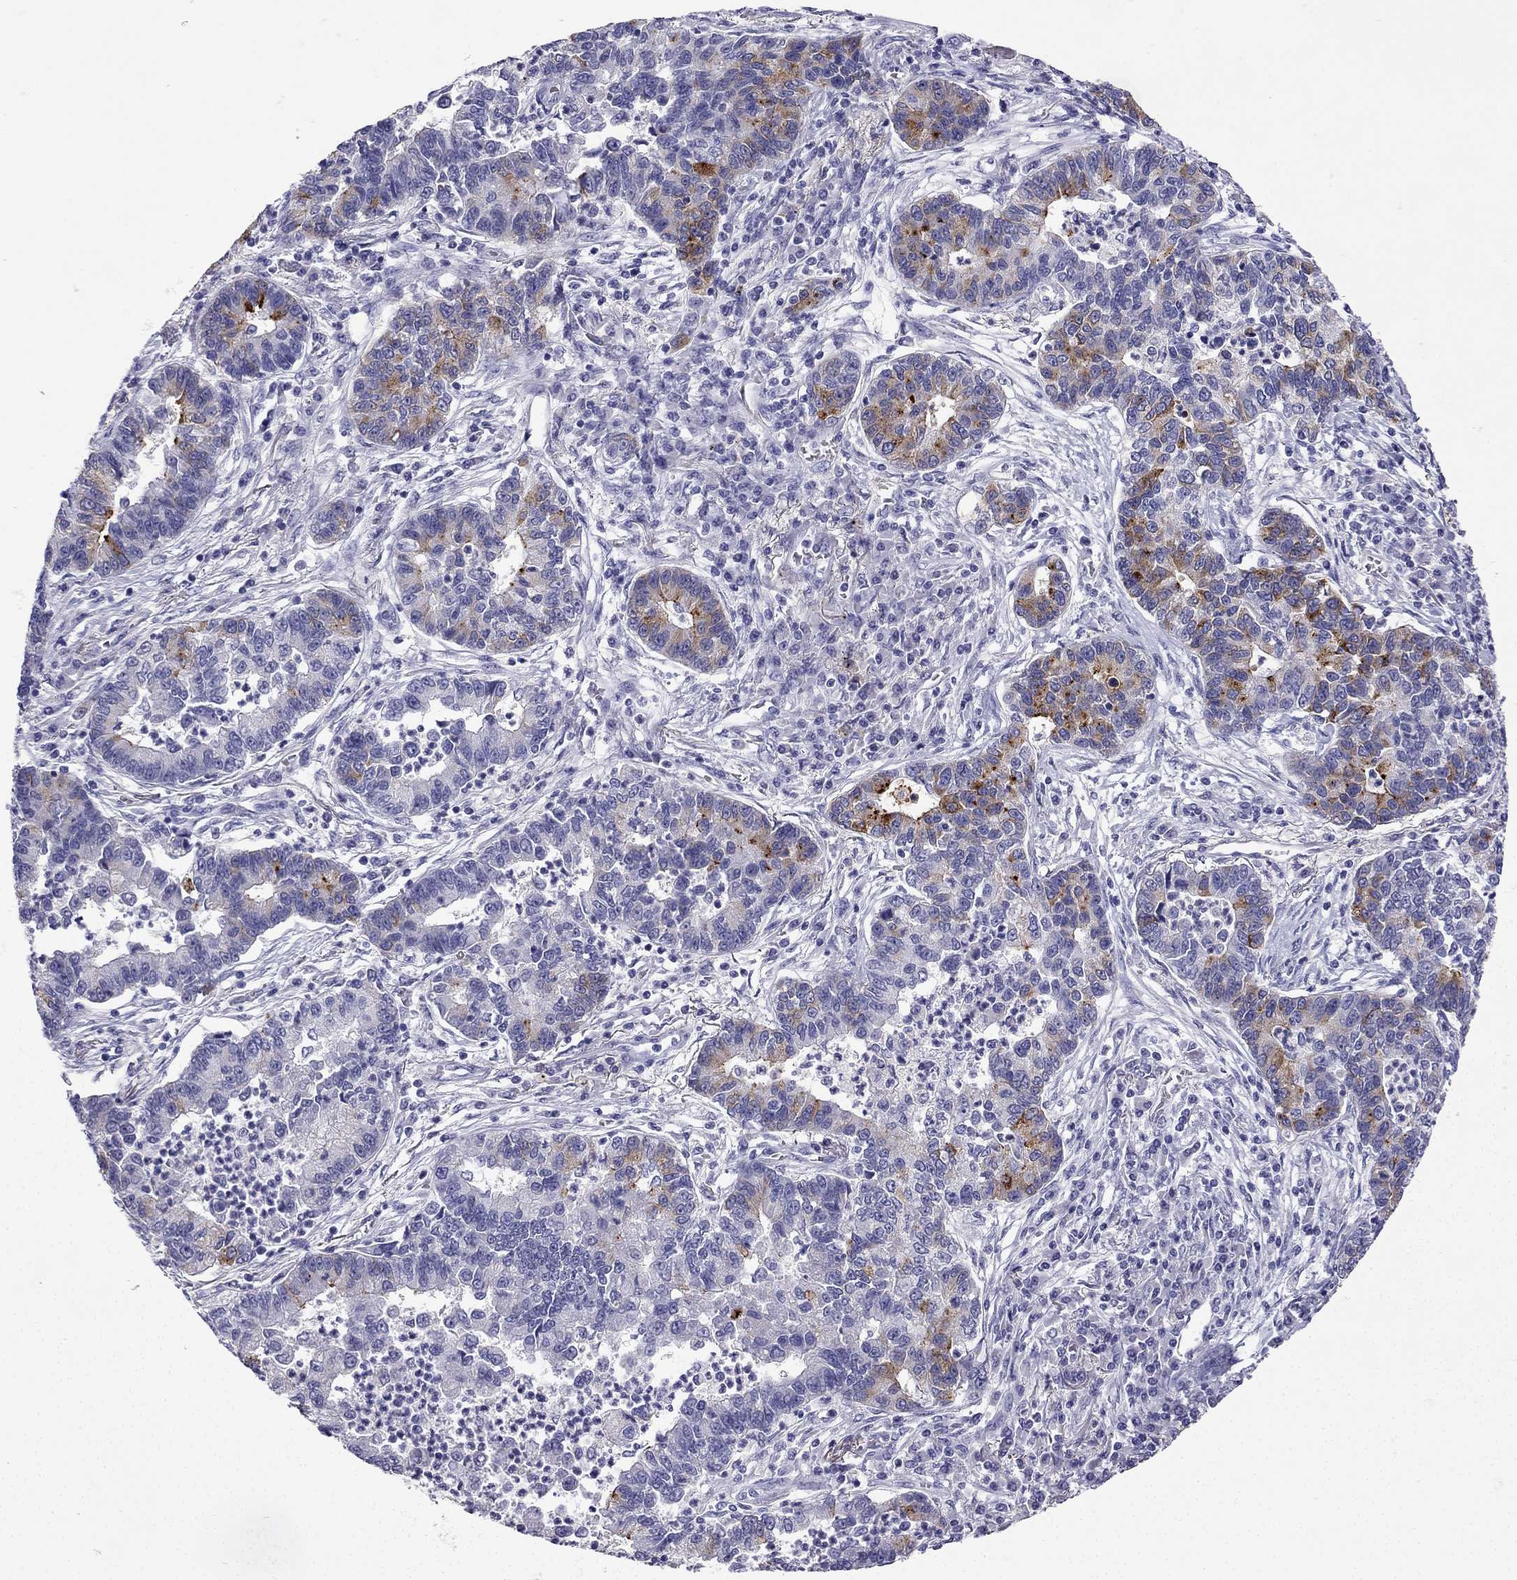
{"staining": {"intensity": "moderate", "quantity": "<25%", "location": "cytoplasmic/membranous"}, "tissue": "lung cancer", "cell_type": "Tumor cells", "image_type": "cancer", "snomed": [{"axis": "morphology", "description": "Adenocarcinoma, NOS"}, {"axis": "topography", "description": "Lung"}], "caption": "High-power microscopy captured an immunohistochemistry (IHC) photomicrograph of lung cancer (adenocarcinoma), revealing moderate cytoplasmic/membranous staining in about <25% of tumor cells. (brown staining indicates protein expression, while blue staining denotes nuclei).", "gene": "NPTX1", "patient": {"sex": "female", "age": 57}}